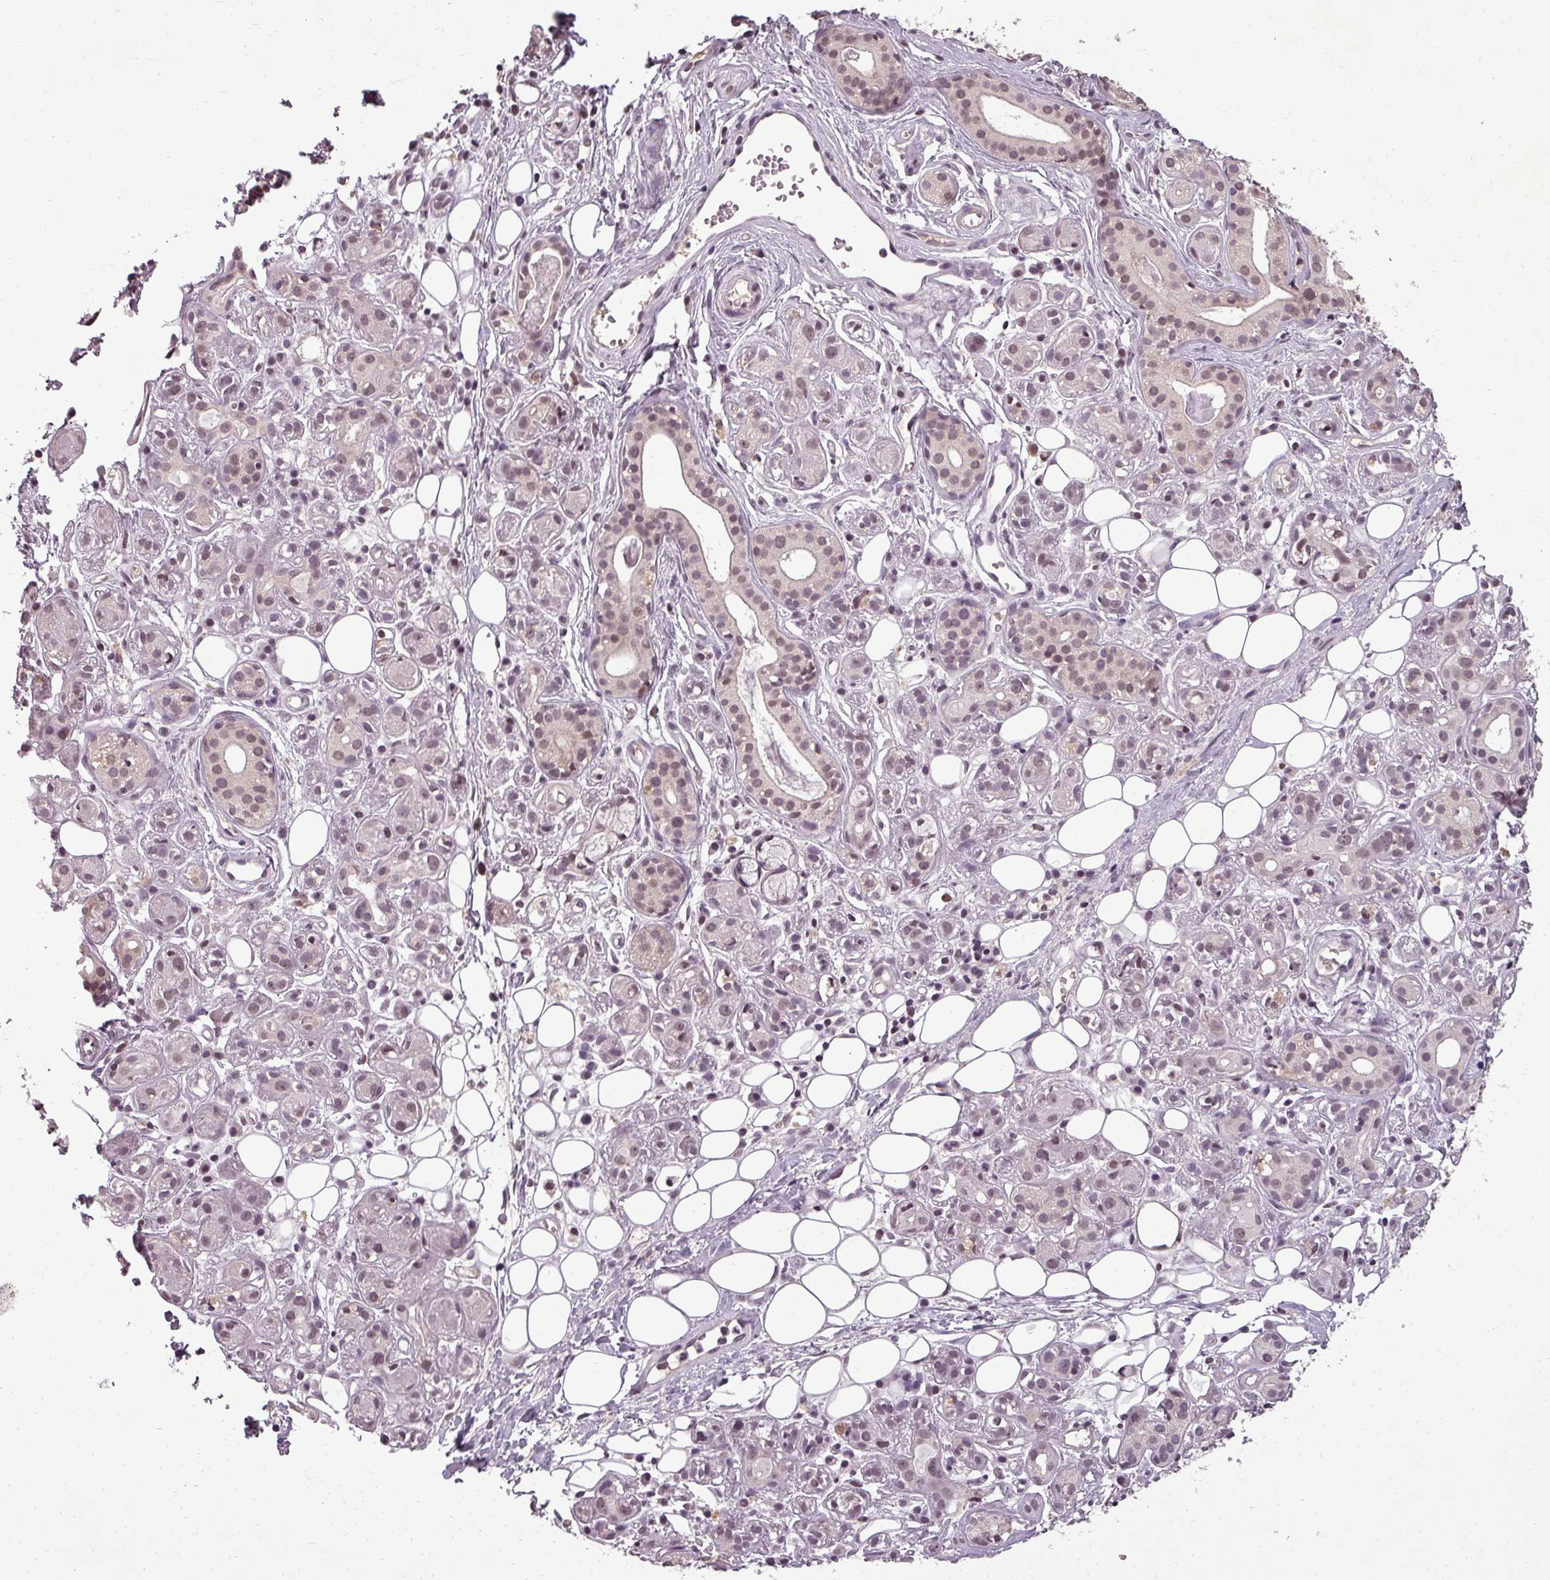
{"staining": {"intensity": "moderate", "quantity": "25%-75%", "location": "nuclear"}, "tissue": "salivary gland", "cell_type": "Glandular cells", "image_type": "normal", "snomed": [{"axis": "morphology", "description": "Normal tissue, NOS"}, {"axis": "topography", "description": "Salivary gland"}], "caption": "IHC image of normal salivary gland: salivary gland stained using immunohistochemistry (IHC) displays medium levels of moderate protein expression localized specifically in the nuclear of glandular cells, appearing as a nuclear brown color.", "gene": "BCAS3", "patient": {"sex": "male", "age": 54}}